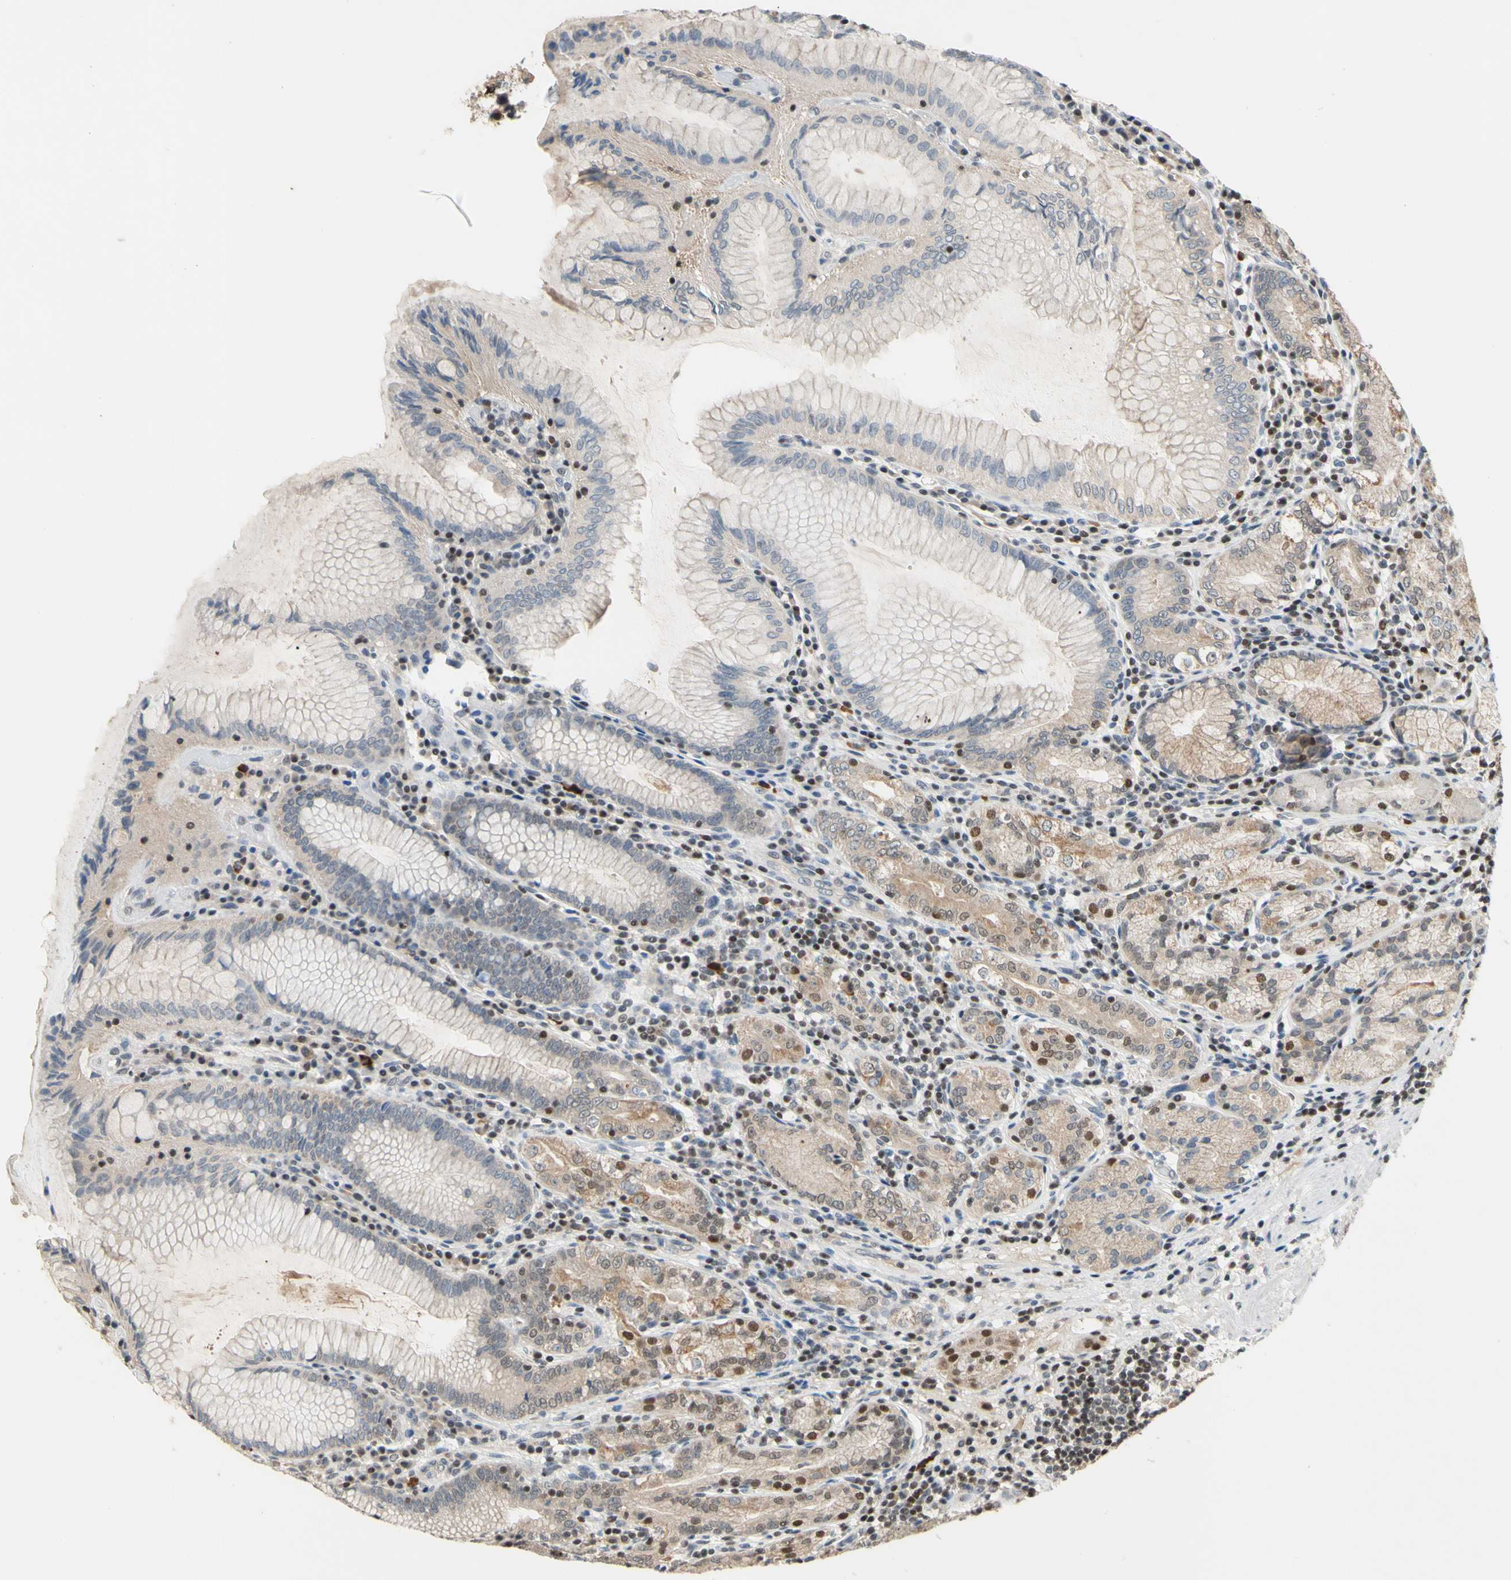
{"staining": {"intensity": "moderate", "quantity": "25%-75%", "location": "cytoplasmic/membranous"}, "tissue": "stomach", "cell_type": "Glandular cells", "image_type": "normal", "snomed": [{"axis": "morphology", "description": "Normal tissue, NOS"}, {"axis": "topography", "description": "Stomach, lower"}], "caption": "An immunohistochemistry photomicrograph of unremarkable tissue is shown. Protein staining in brown labels moderate cytoplasmic/membranous positivity in stomach within glandular cells.", "gene": "SP4", "patient": {"sex": "female", "age": 76}}